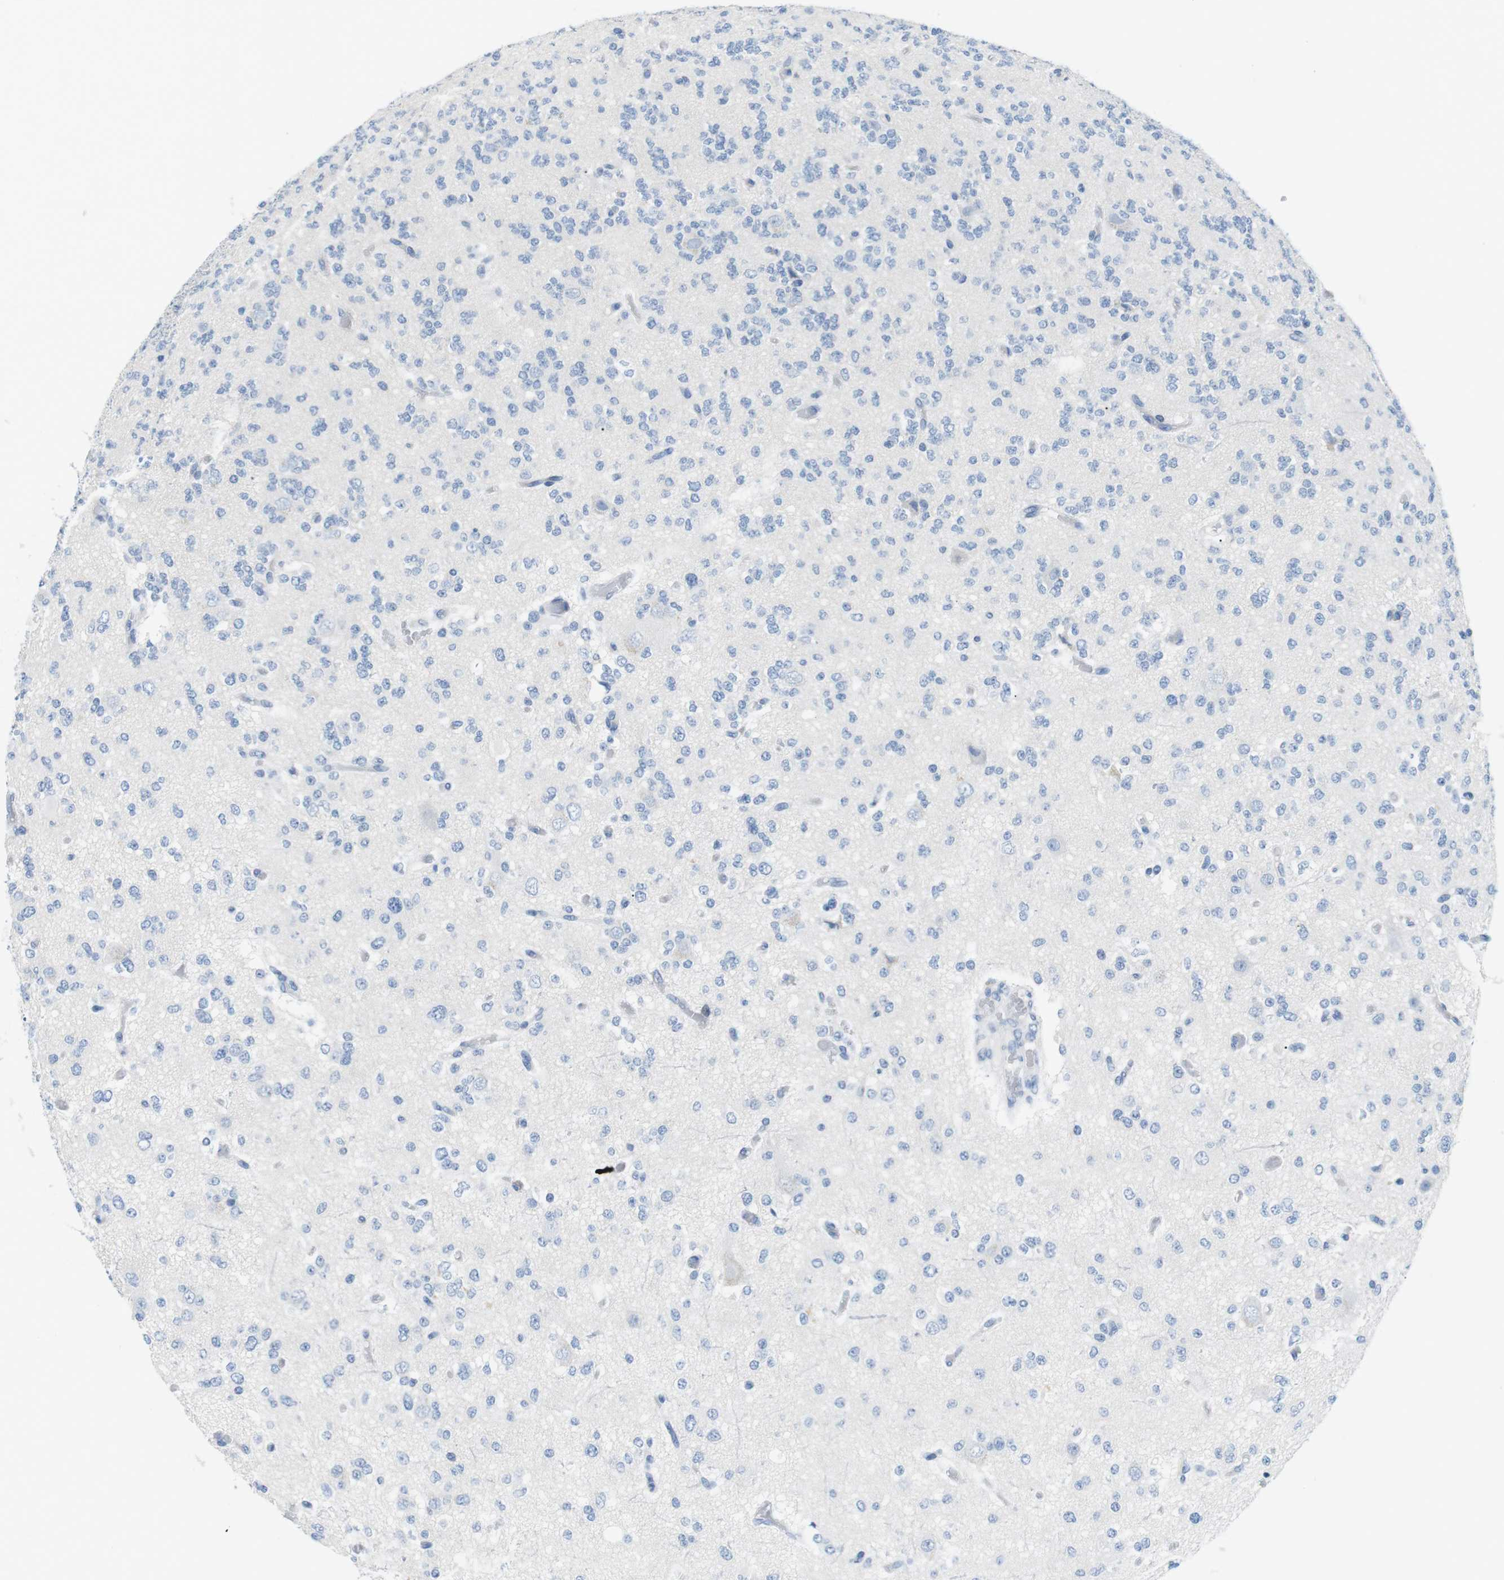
{"staining": {"intensity": "negative", "quantity": "none", "location": "none"}, "tissue": "glioma", "cell_type": "Tumor cells", "image_type": "cancer", "snomed": [{"axis": "morphology", "description": "Glioma, malignant, Low grade"}, {"axis": "topography", "description": "Brain"}], "caption": "This photomicrograph is of glioma stained with immunohistochemistry to label a protein in brown with the nuclei are counter-stained blue. There is no expression in tumor cells. Brightfield microscopy of immunohistochemistry stained with DAB (3,3'-diaminobenzidine) (brown) and hematoxylin (blue), captured at high magnification.", "gene": "TNFRSF4", "patient": {"sex": "male", "age": 38}}